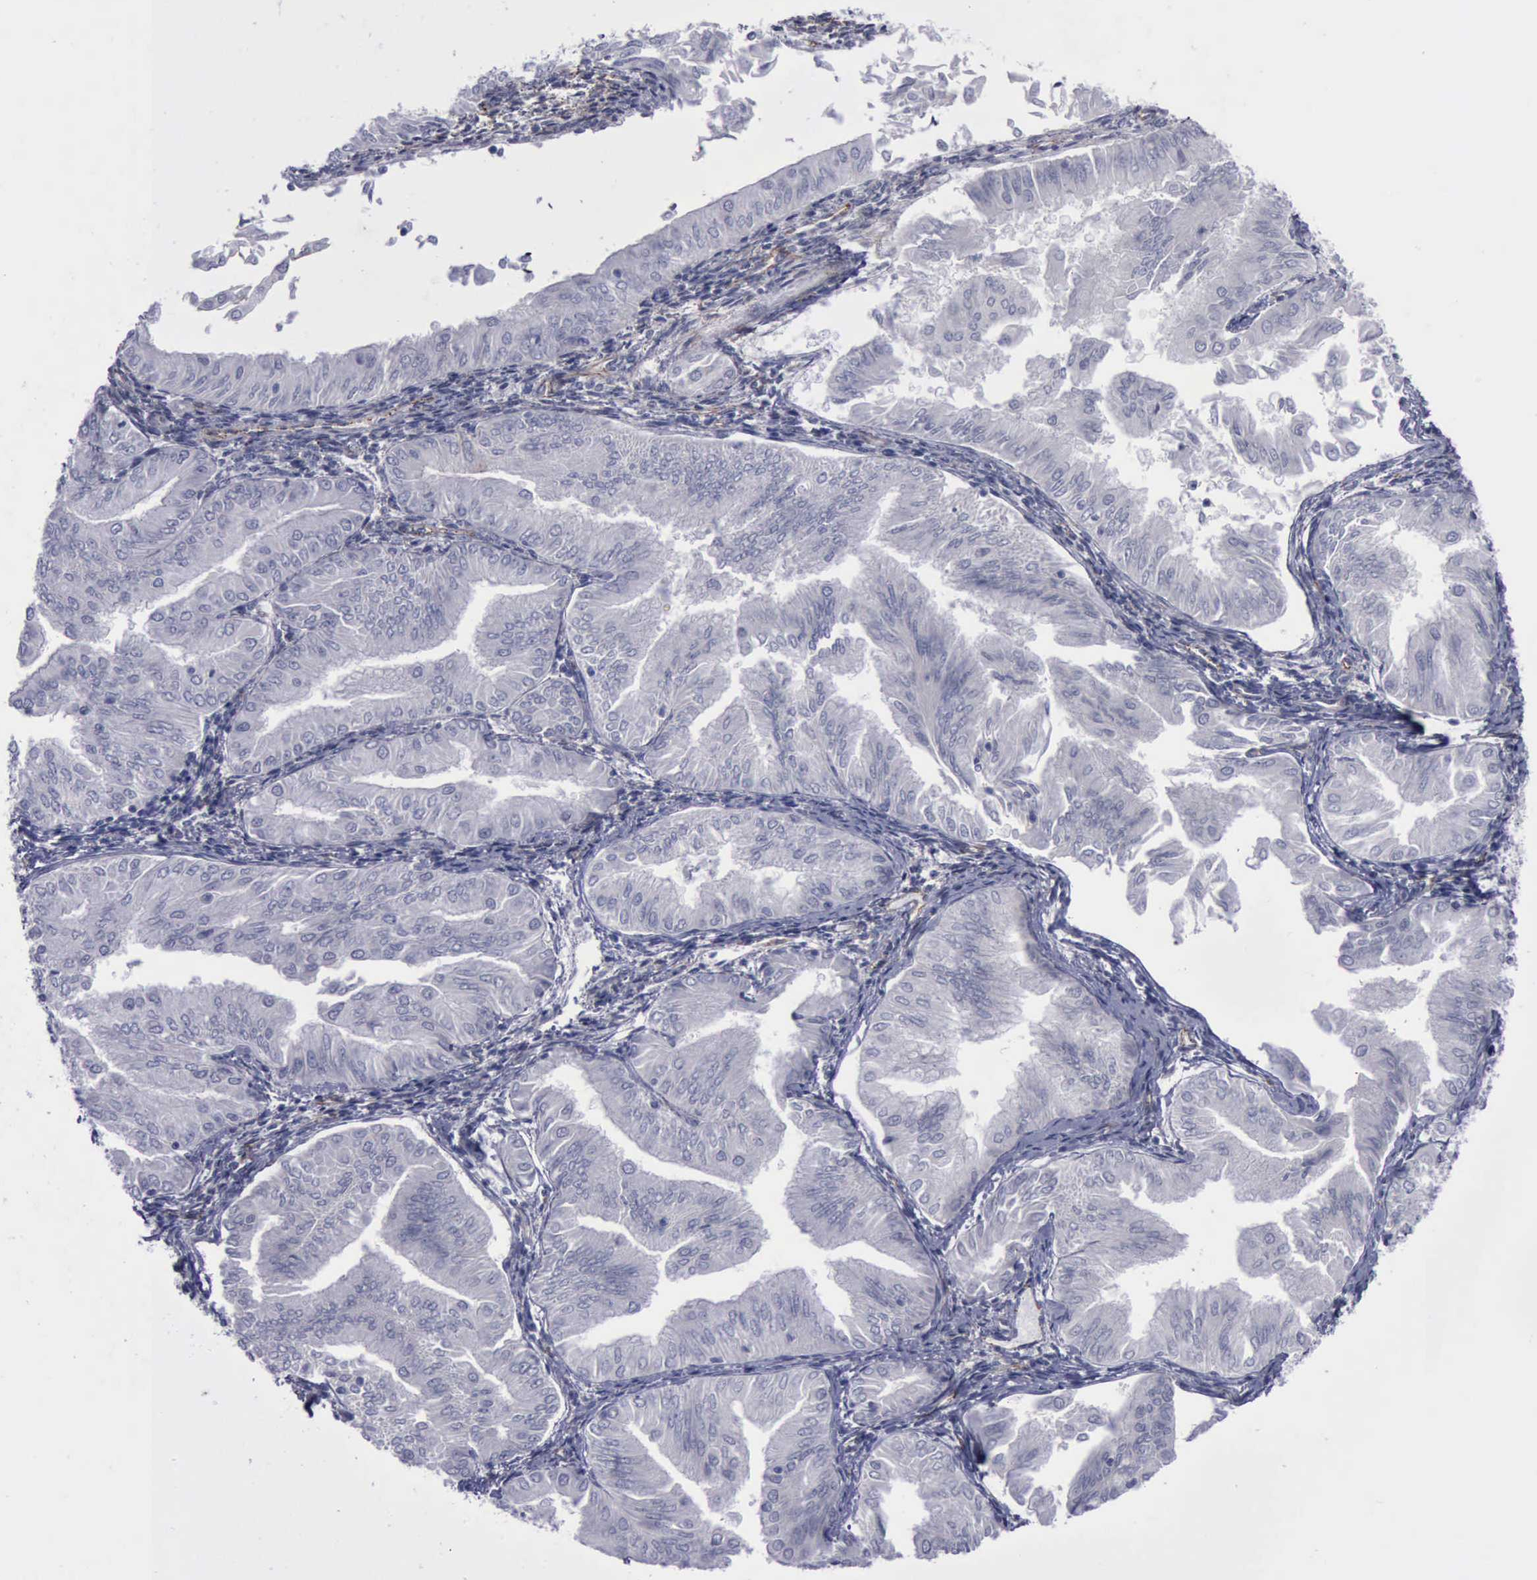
{"staining": {"intensity": "negative", "quantity": "none", "location": "none"}, "tissue": "endometrial cancer", "cell_type": "Tumor cells", "image_type": "cancer", "snomed": [{"axis": "morphology", "description": "Adenocarcinoma, NOS"}, {"axis": "topography", "description": "Endometrium"}], "caption": "DAB immunohistochemical staining of human endometrial adenocarcinoma exhibits no significant staining in tumor cells.", "gene": "CDH2", "patient": {"sex": "female", "age": 53}}